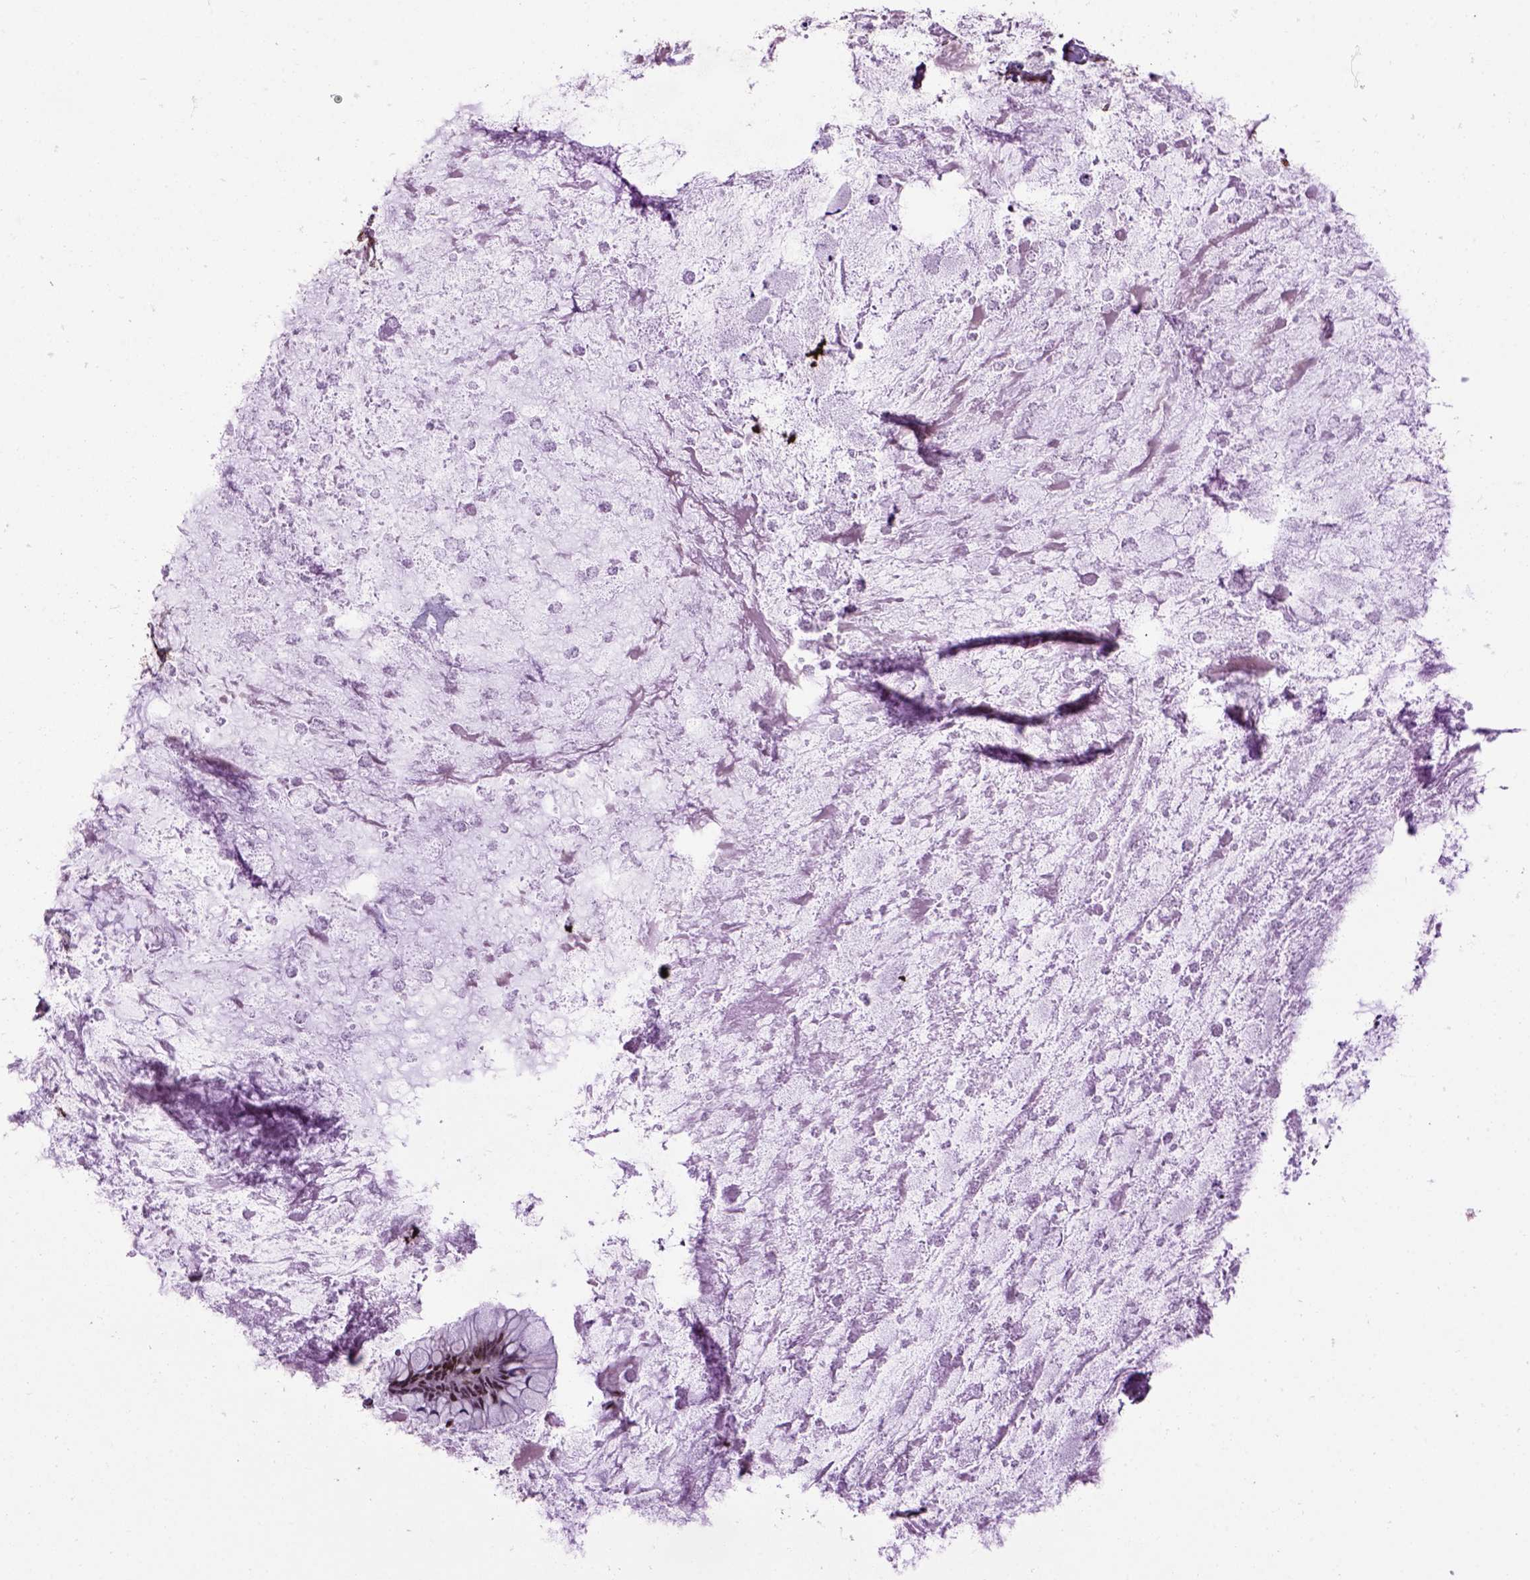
{"staining": {"intensity": "moderate", "quantity": "<25%", "location": "nuclear"}, "tissue": "ovarian cancer", "cell_type": "Tumor cells", "image_type": "cancer", "snomed": [{"axis": "morphology", "description": "Cystadenocarcinoma, mucinous, NOS"}, {"axis": "topography", "description": "Ovary"}], "caption": "Immunohistochemistry of human ovarian mucinous cystadenocarcinoma exhibits low levels of moderate nuclear positivity in about <25% of tumor cells.", "gene": "CELF1", "patient": {"sex": "female", "age": 67}}